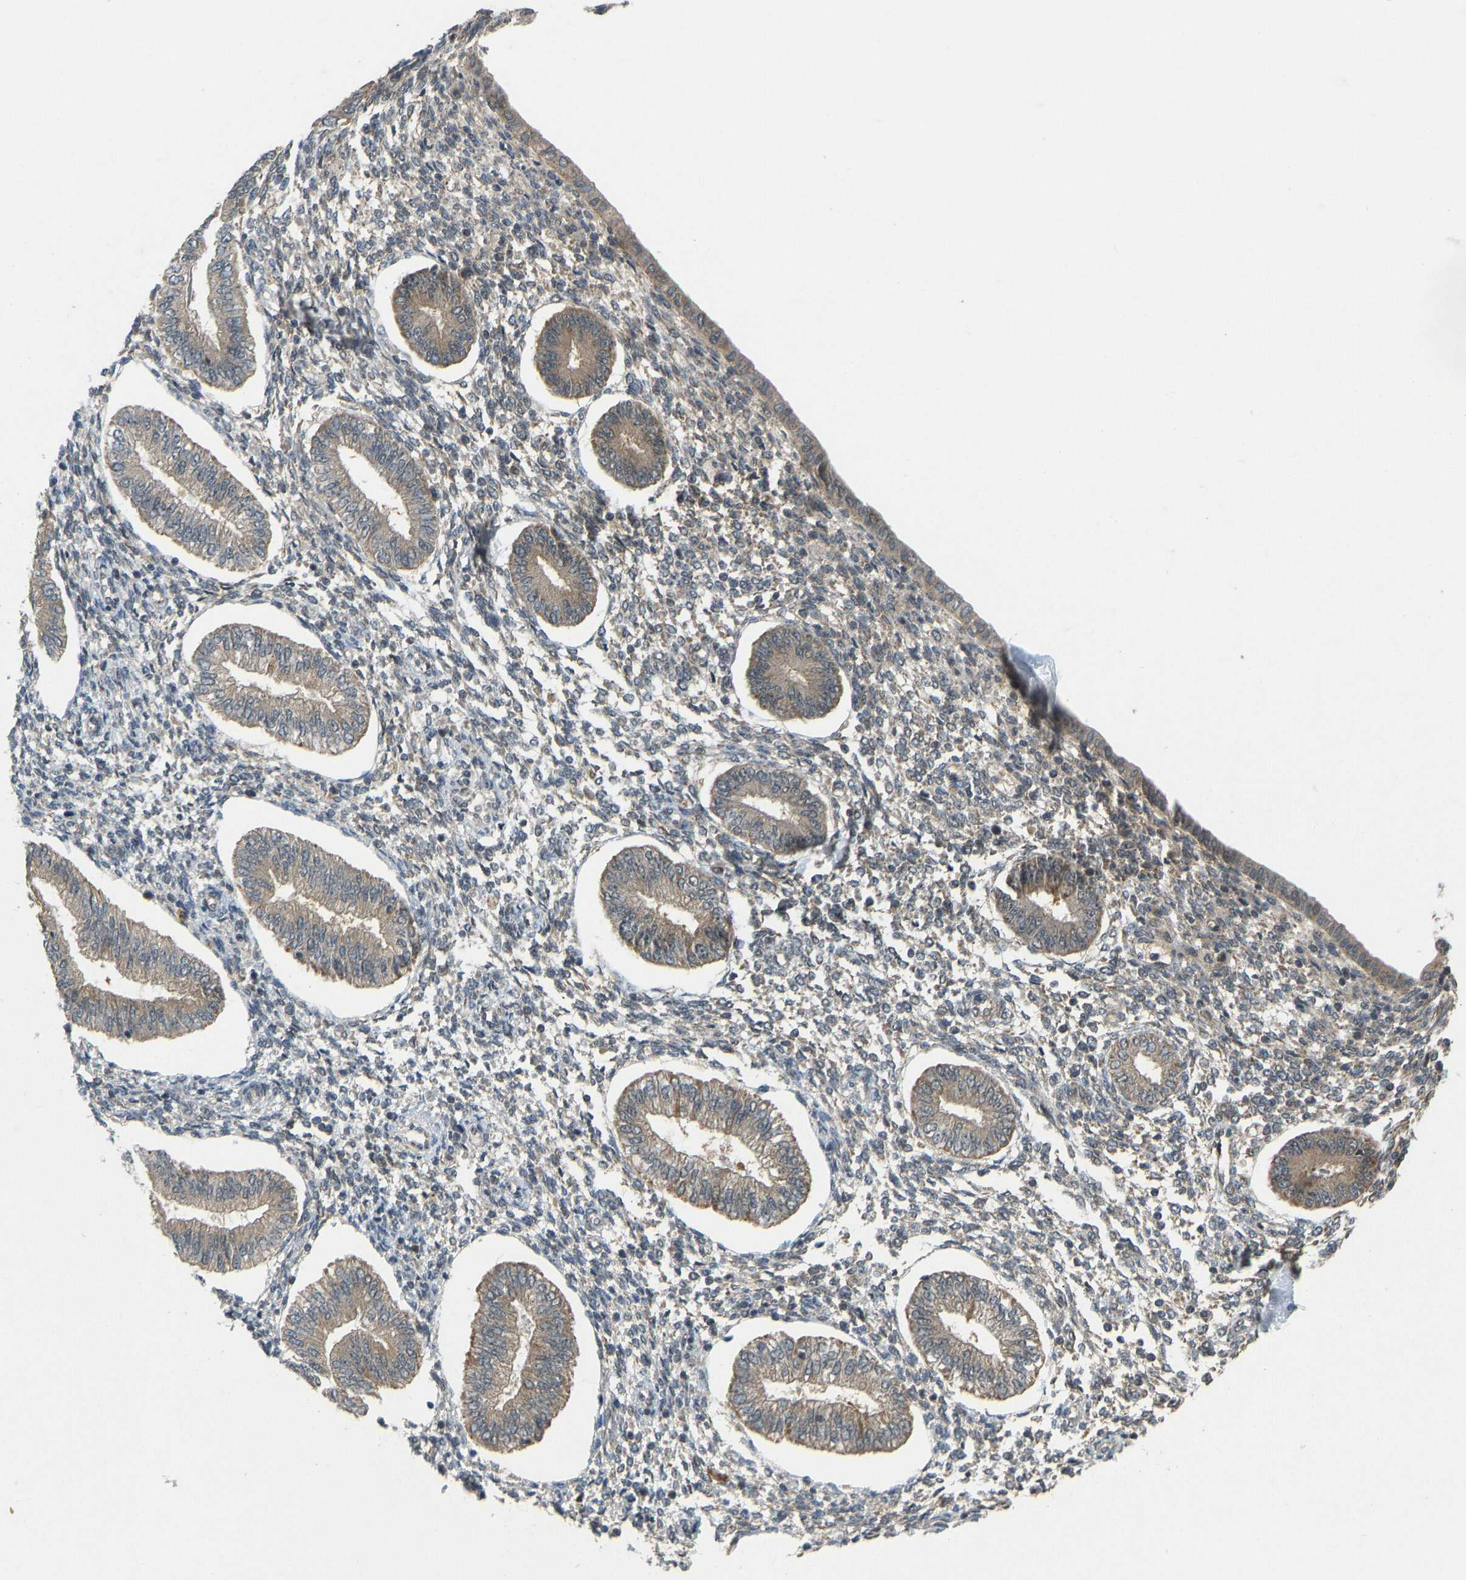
{"staining": {"intensity": "weak", "quantity": "25%-75%", "location": "cytoplasmic/membranous"}, "tissue": "endometrium", "cell_type": "Cells in endometrial stroma", "image_type": "normal", "snomed": [{"axis": "morphology", "description": "Normal tissue, NOS"}, {"axis": "topography", "description": "Endometrium"}], "caption": "Human endometrium stained for a protein (brown) demonstrates weak cytoplasmic/membranous positive positivity in approximately 25%-75% of cells in endometrial stroma.", "gene": "ACADS", "patient": {"sex": "female", "age": 50}}